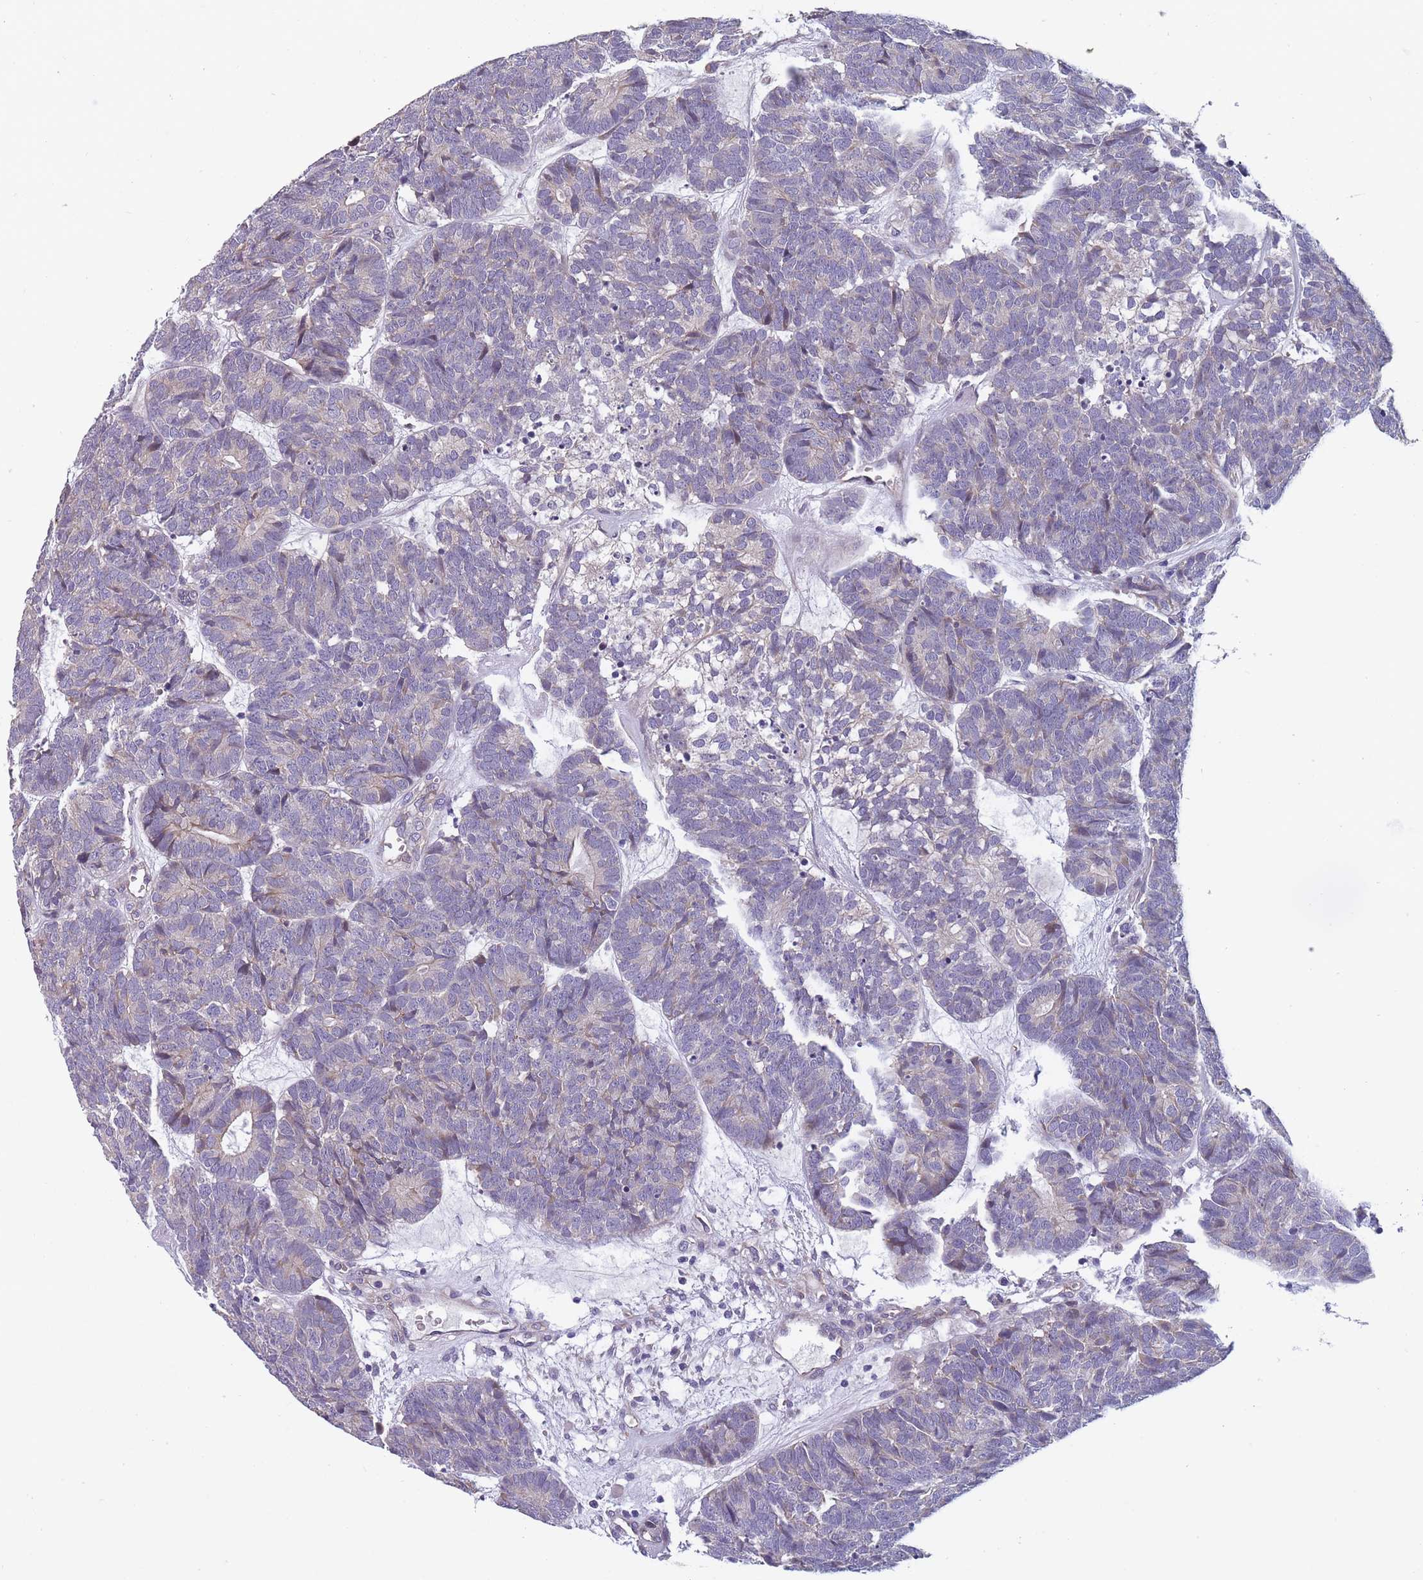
{"staining": {"intensity": "negative", "quantity": "none", "location": "none"}, "tissue": "head and neck cancer", "cell_type": "Tumor cells", "image_type": "cancer", "snomed": [{"axis": "morphology", "description": "Adenocarcinoma, NOS"}, {"axis": "topography", "description": "Head-Neck"}], "caption": "Head and neck adenocarcinoma stained for a protein using IHC exhibits no expression tumor cells.", "gene": "FAM83F", "patient": {"sex": "female", "age": 81}}